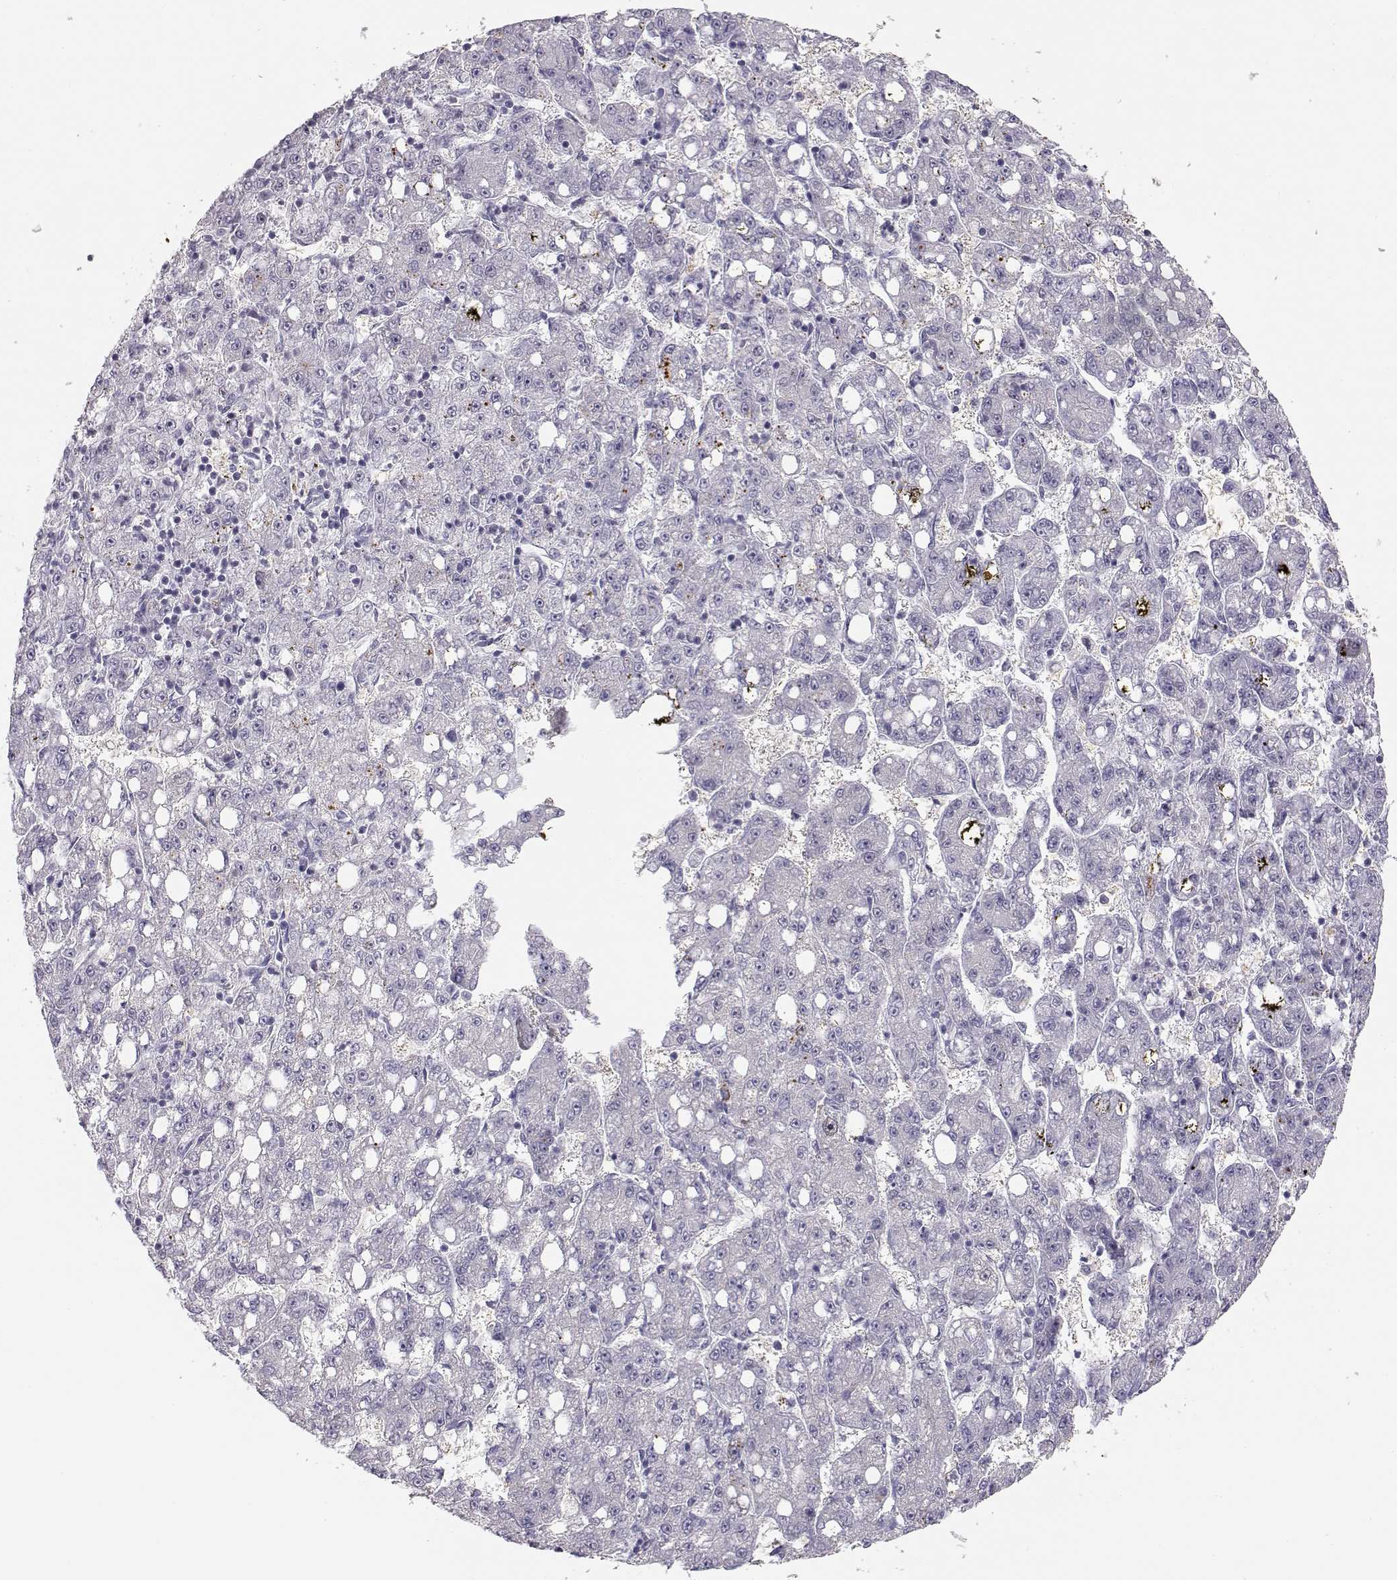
{"staining": {"intensity": "negative", "quantity": "none", "location": "none"}, "tissue": "liver cancer", "cell_type": "Tumor cells", "image_type": "cancer", "snomed": [{"axis": "morphology", "description": "Carcinoma, Hepatocellular, NOS"}, {"axis": "topography", "description": "Liver"}], "caption": "Immunohistochemistry histopathology image of human liver cancer stained for a protein (brown), which exhibits no positivity in tumor cells.", "gene": "TTC26", "patient": {"sex": "female", "age": 65}}